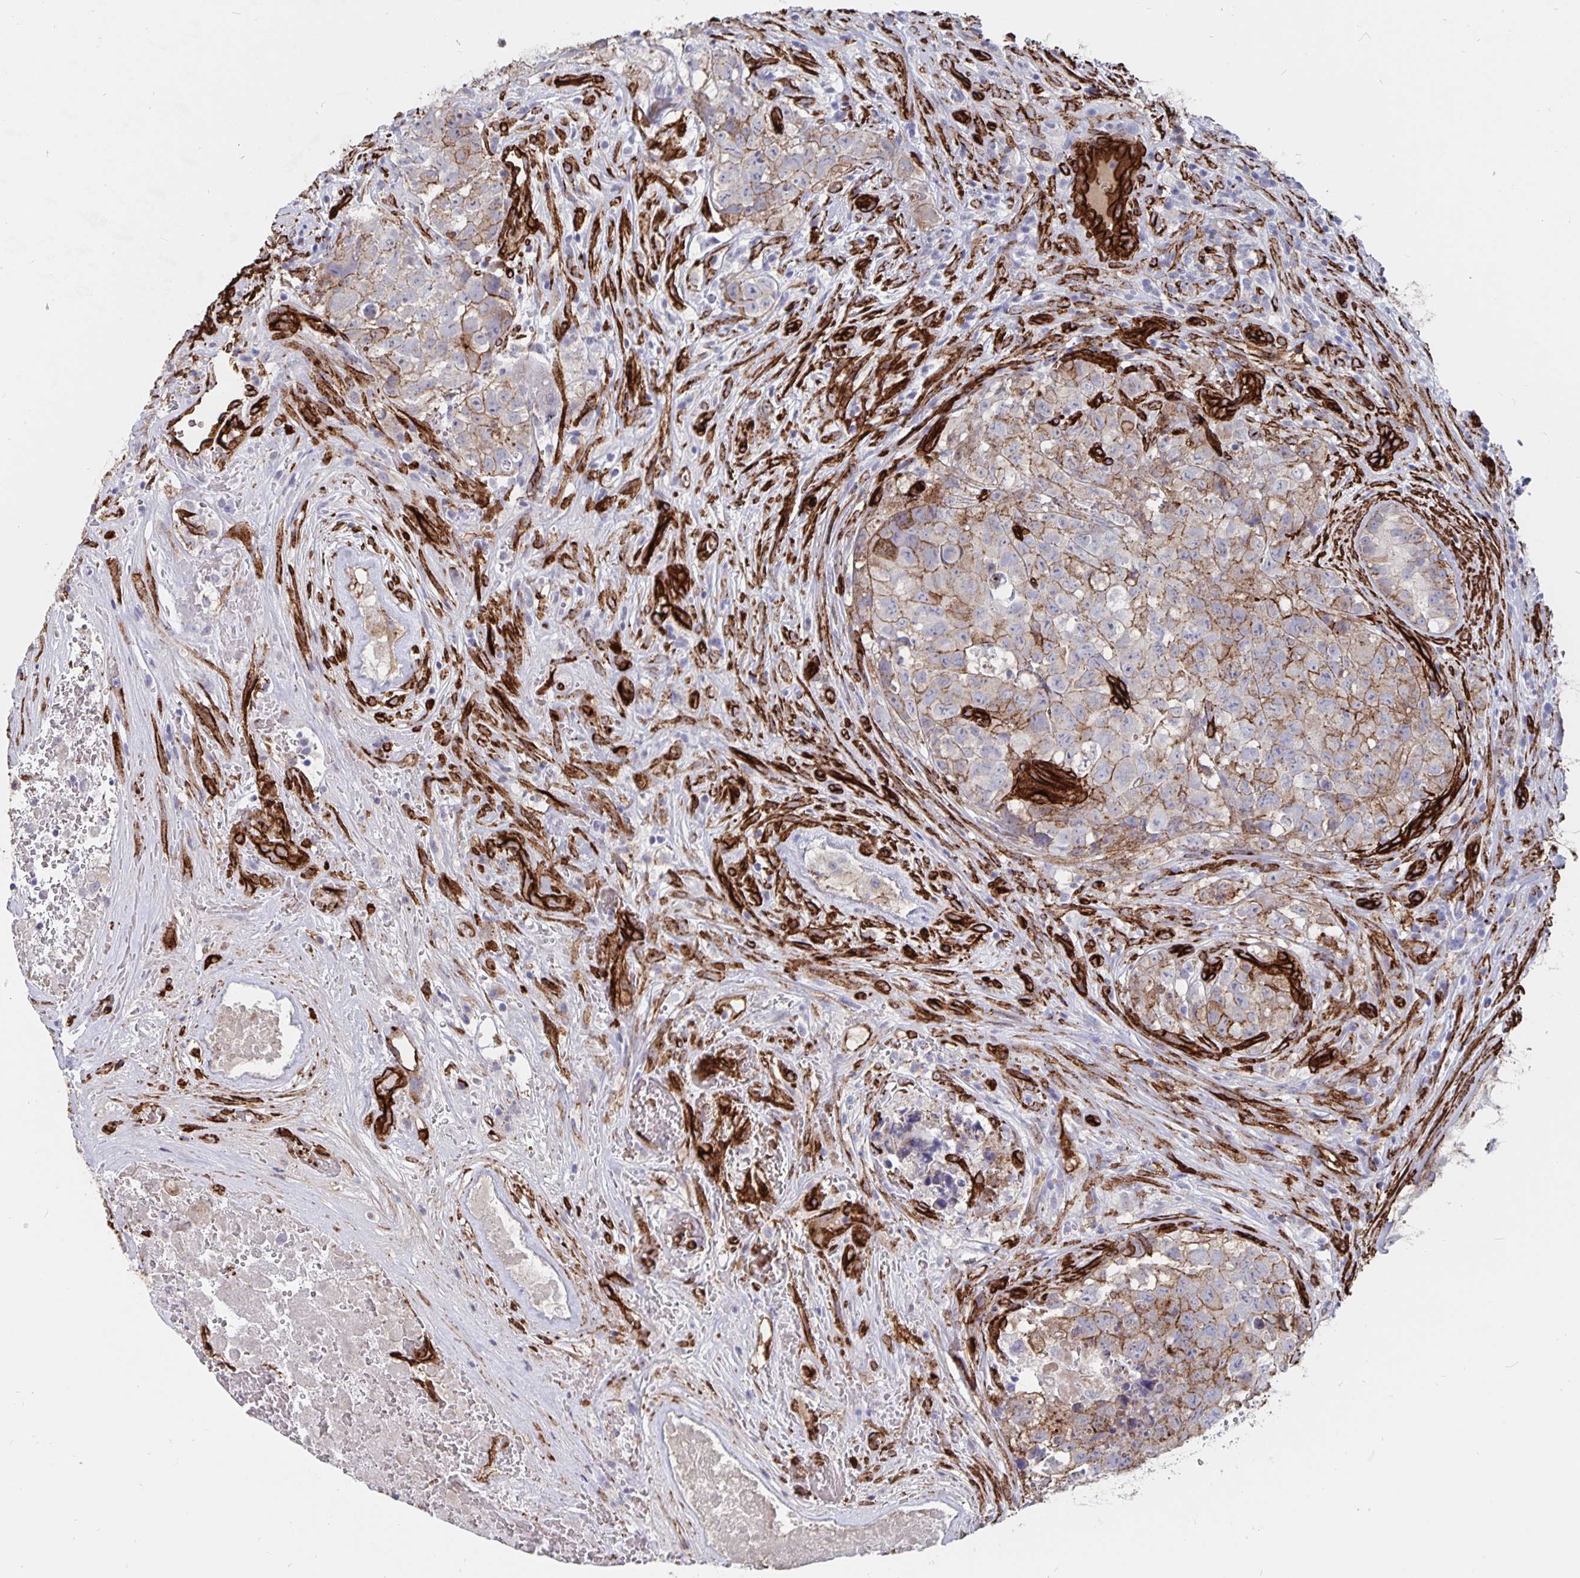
{"staining": {"intensity": "moderate", "quantity": "25%-75%", "location": "cytoplasmic/membranous"}, "tissue": "testis cancer", "cell_type": "Tumor cells", "image_type": "cancer", "snomed": [{"axis": "morphology", "description": "Carcinoma, Embryonal, NOS"}, {"axis": "topography", "description": "Testis"}], "caption": "Testis cancer (embryonal carcinoma) was stained to show a protein in brown. There is medium levels of moderate cytoplasmic/membranous expression in about 25%-75% of tumor cells.", "gene": "DCHS2", "patient": {"sex": "male", "age": 18}}